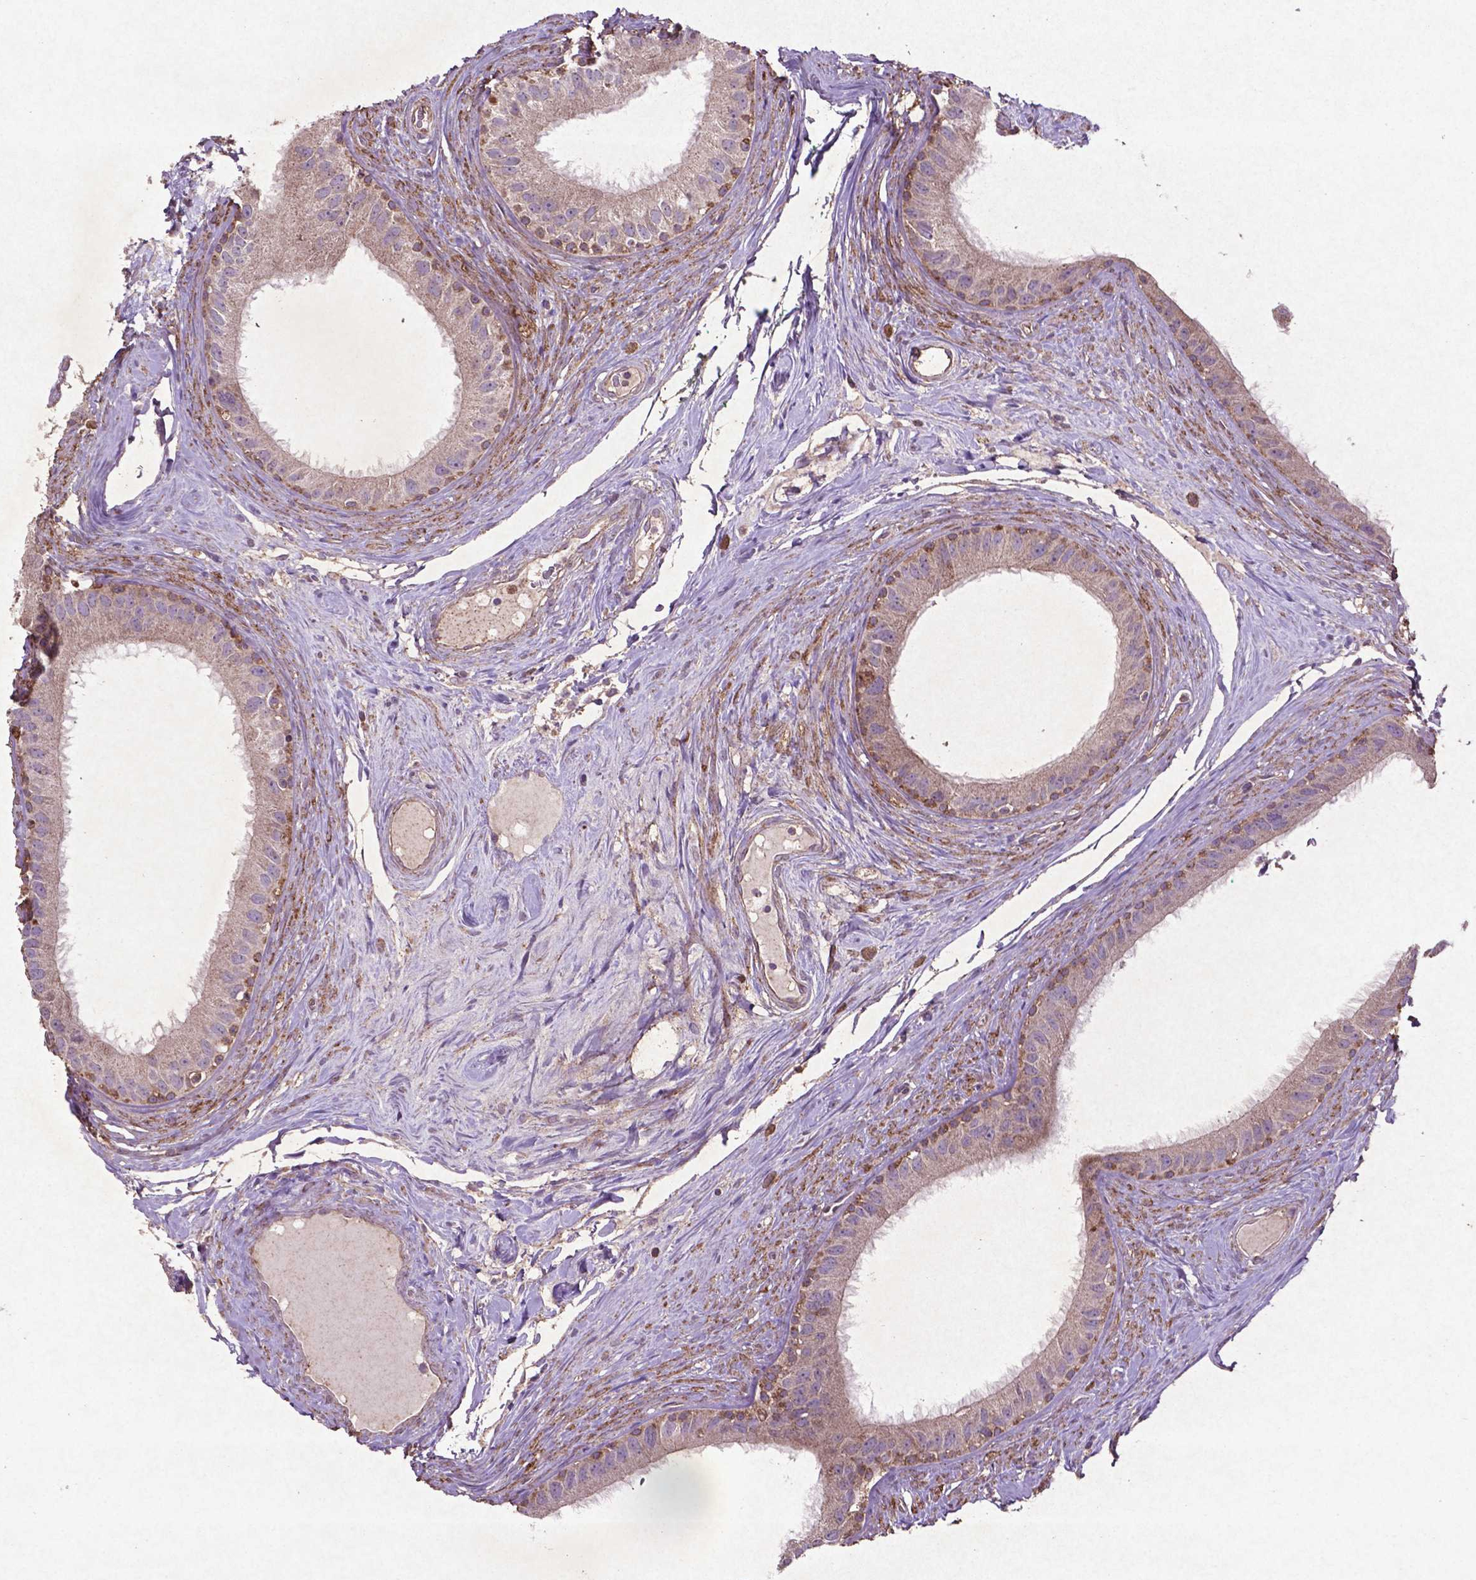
{"staining": {"intensity": "moderate", "quantity": "25%-75%", "location": "cytoplasmic/membranous"}, "tissue": "epididymis", "cell_type": "Glandular cells", "image_type": "normal", "snomed": [{"axis": "morphology", "description": "Normal tissue, NOS"}, {"axis": "topography", "description": "Epididymis"}], "caption": "DAB (3,3'-diaminobenzidine) immunohistochemical staining of benign human epididymis demonstrates moderate cytoplasmic/membranous protein expression in about 25%-75% of glandular cells.", "gene": "MTOR", "patient": {"sex": "male", "age": 59}}